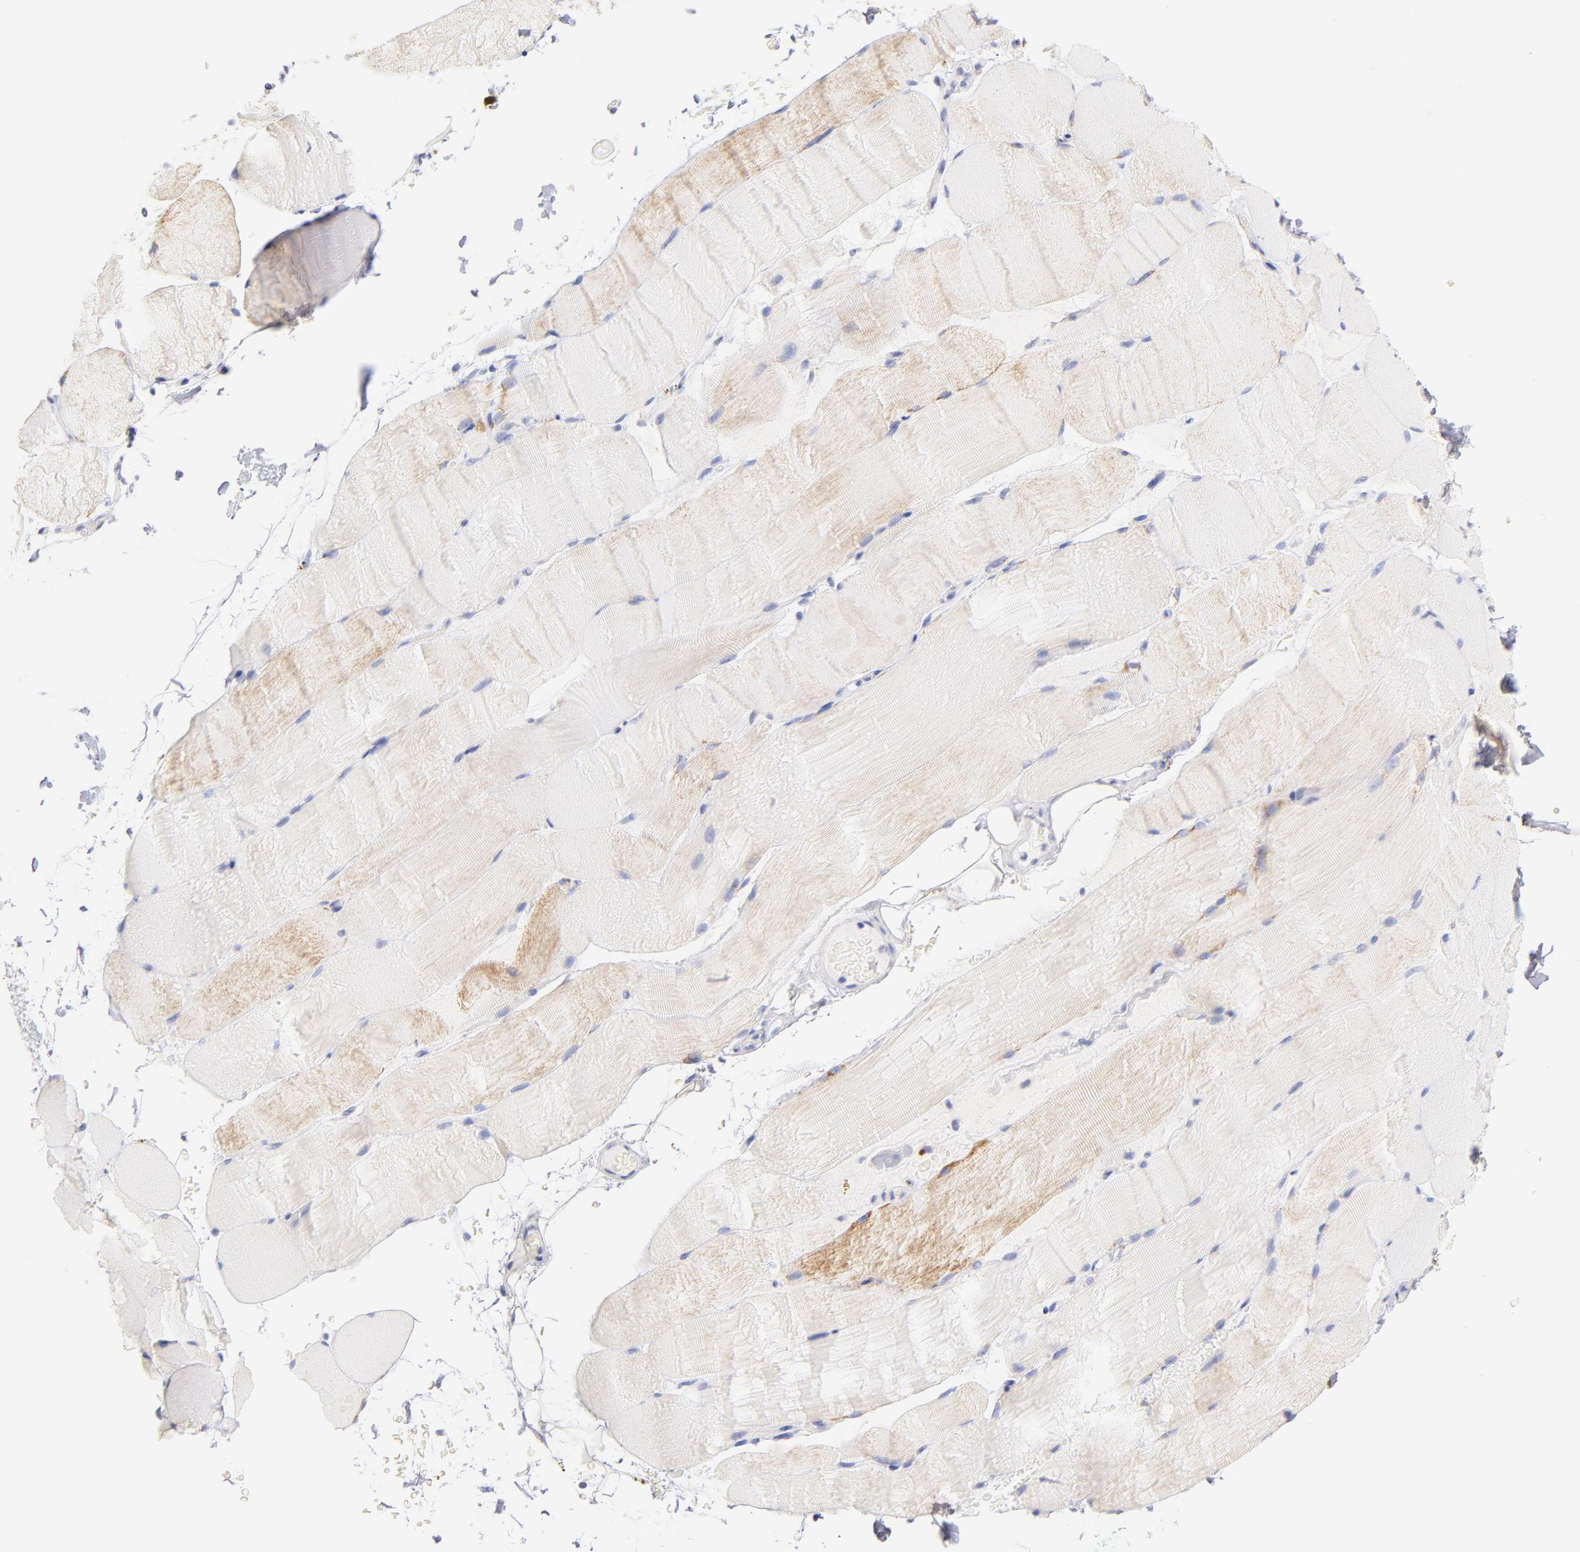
{"staining": {"intensity": "weak", "quantity": "<25%", "location": "cytoplasmic/membranous"}, "tissue": "skeletal muscle", "cell_type": "Myocytes", "image_type": "normal", "snomed": [{"axis": "morphology", "description": "Normal tissue, NOS"}, {"axis": "topography", "description": "Skeletal muscle"}], "caption": "High power microscopy photomicrograph of an immunohistochemistry histopathology image of benign skeletal muscle, revealing no significant positivity in myocytes.", "gene": "AIFM1", "patient": {"sex": "female", "age": 37}}